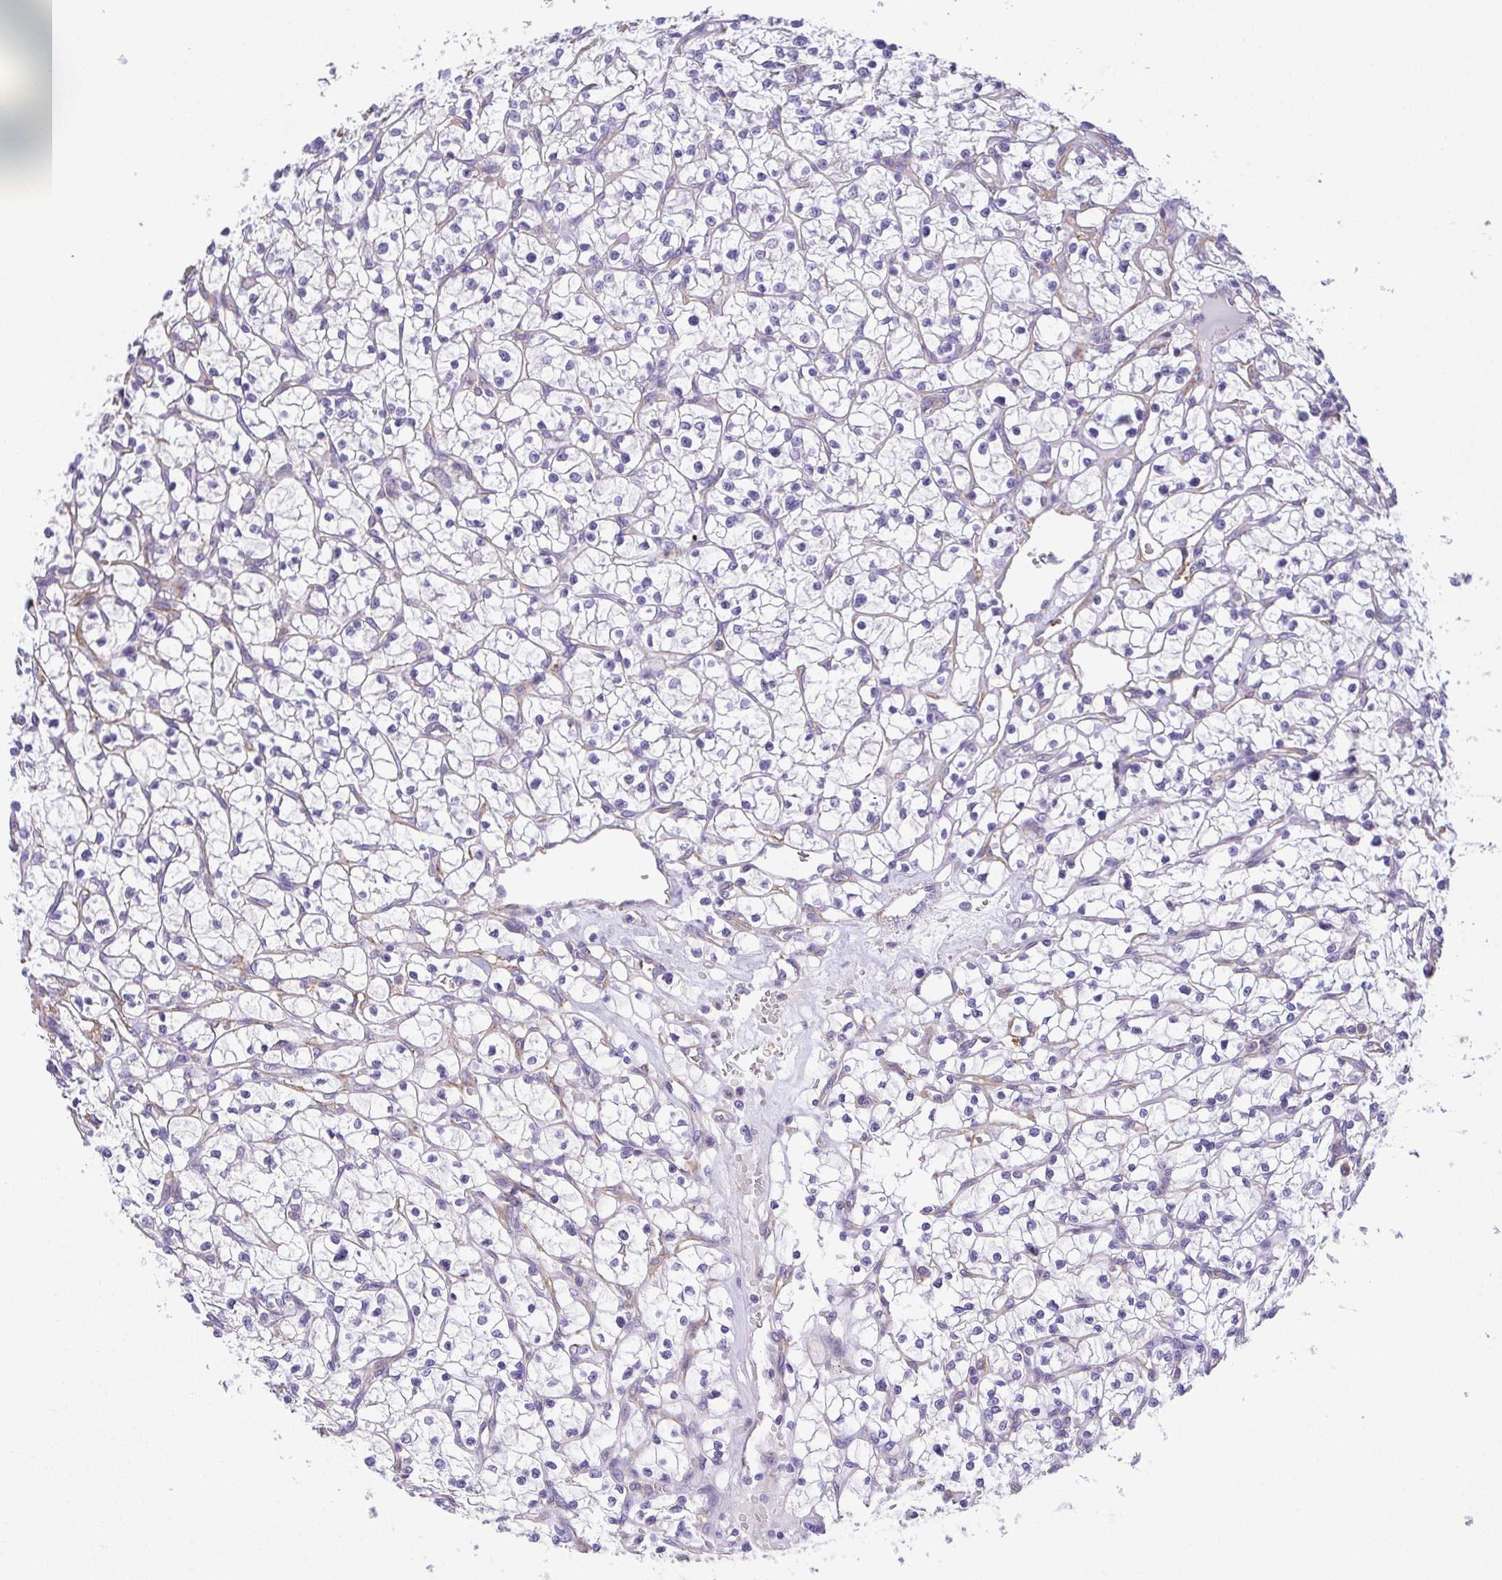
{"staining": {"intensity": "negative", "quantity": "none", "location": "none"}, "tissue": "renal cancer", "cell_type": "Tumor cells", "image_type": "cancer", "snomed": [{"axis": "morphology", "description": "Adenocarcinoma, NOS"}, {"axis": "topography", "description": "Kidney"}], "caption": "A micrograph of renal cancer (adenocarcinoma) stained for a protein demonstrates no brown staining in tumor cells.", "gene": "MYL6", "patient": {"sex": "female", "age": 64}}